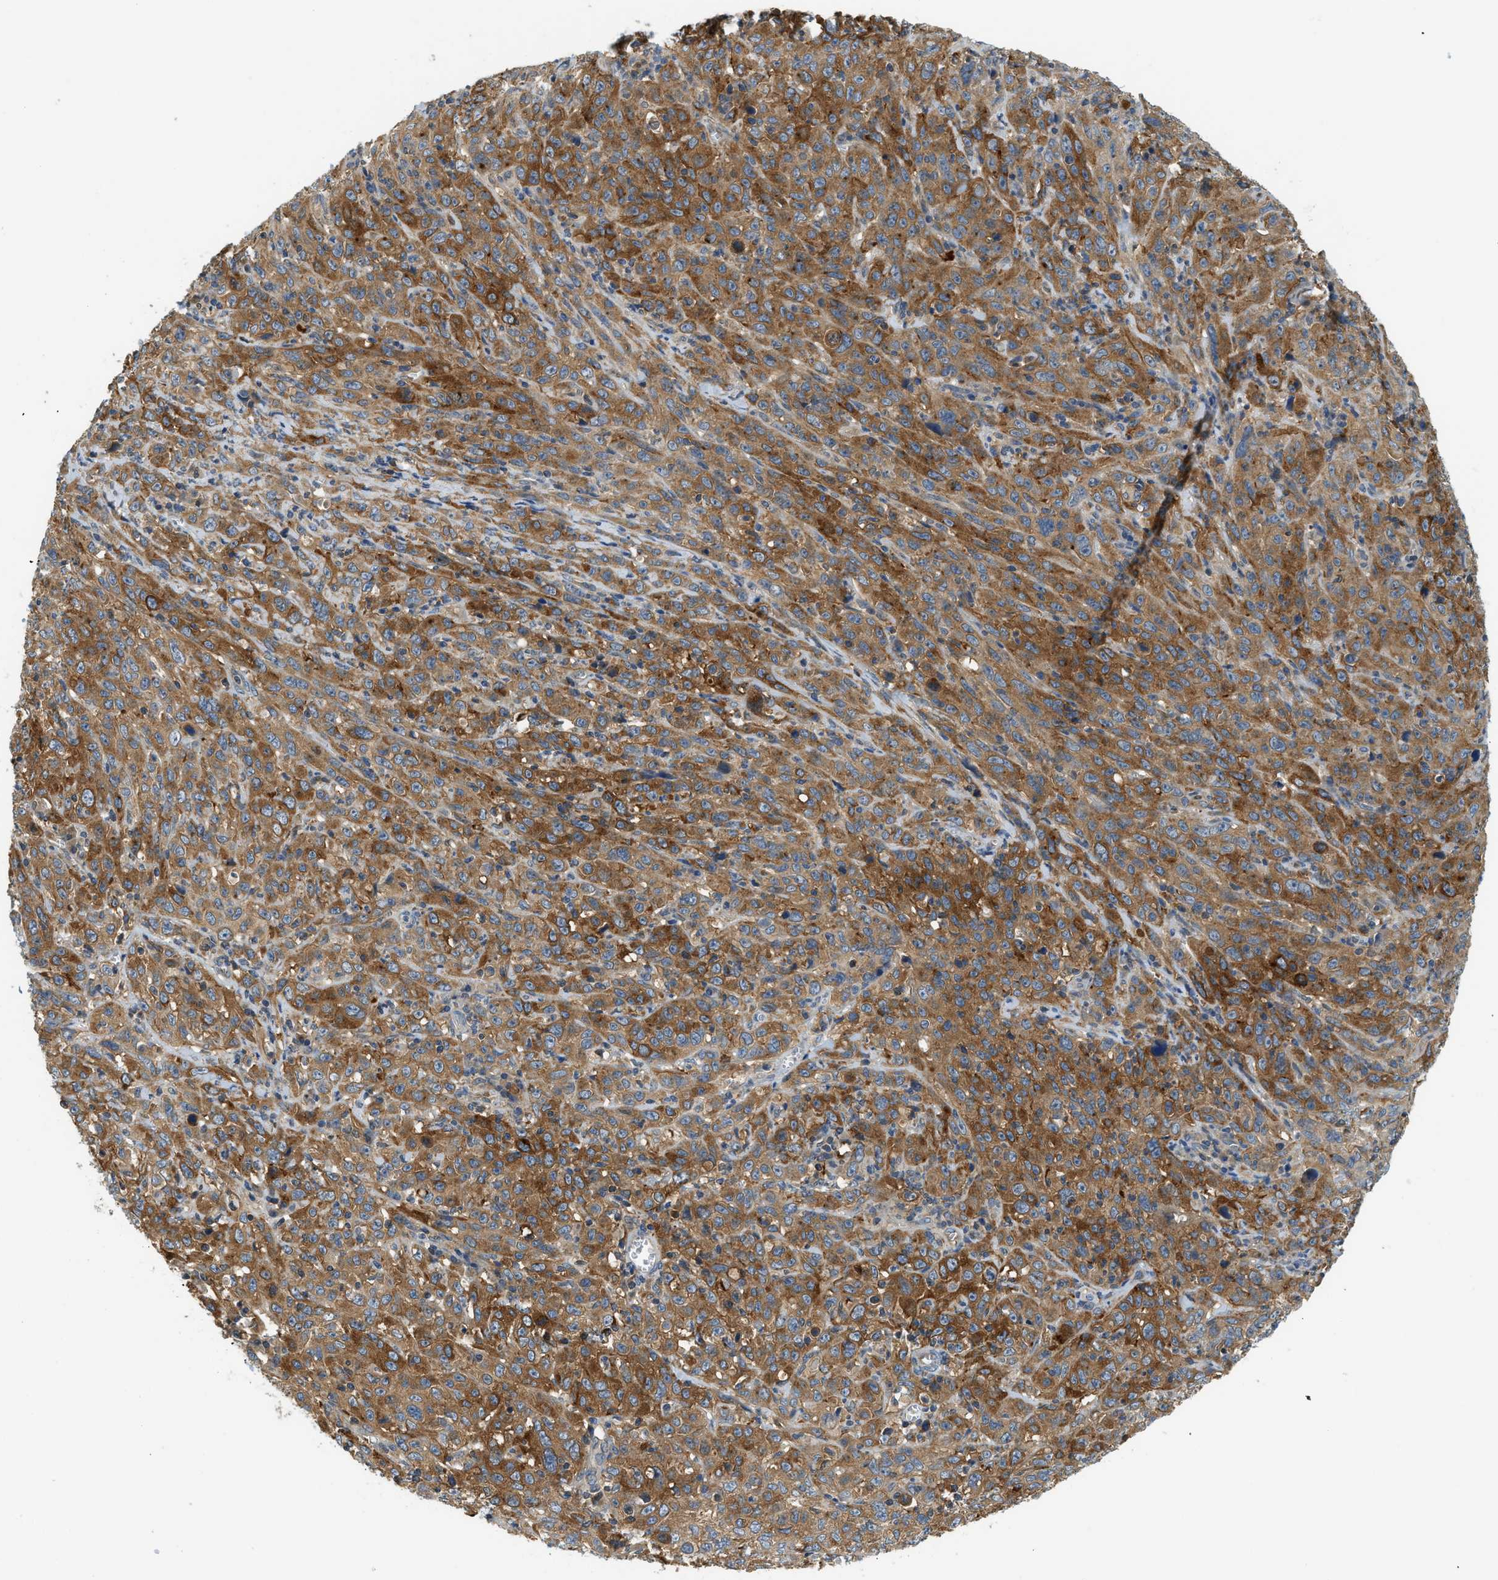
{"staining": {"intensity": "moderate", "quantity": ">75%", "location": "cytoplasmic/membranous"}, "tissue": "cervical cancer", "cell_type": "Tumor cells", "image_type": "cancer", "snomed": [{"axis": "morphology", "description": "Squamous cell carcinoma, NOS"}, {"axis": "topography", "description": "Cervix"}], "caption": "Immunohistochemistry (DAB (3,3'-diaminobenzidine)) staining of human squamous cell carcinoma (cervical) demonstrates moderate cytoplasmic/membranous protein expression in about >75% of tumor cells.", "gene": "KCNK1", "patient": {"sex": "female", "age": 46}}